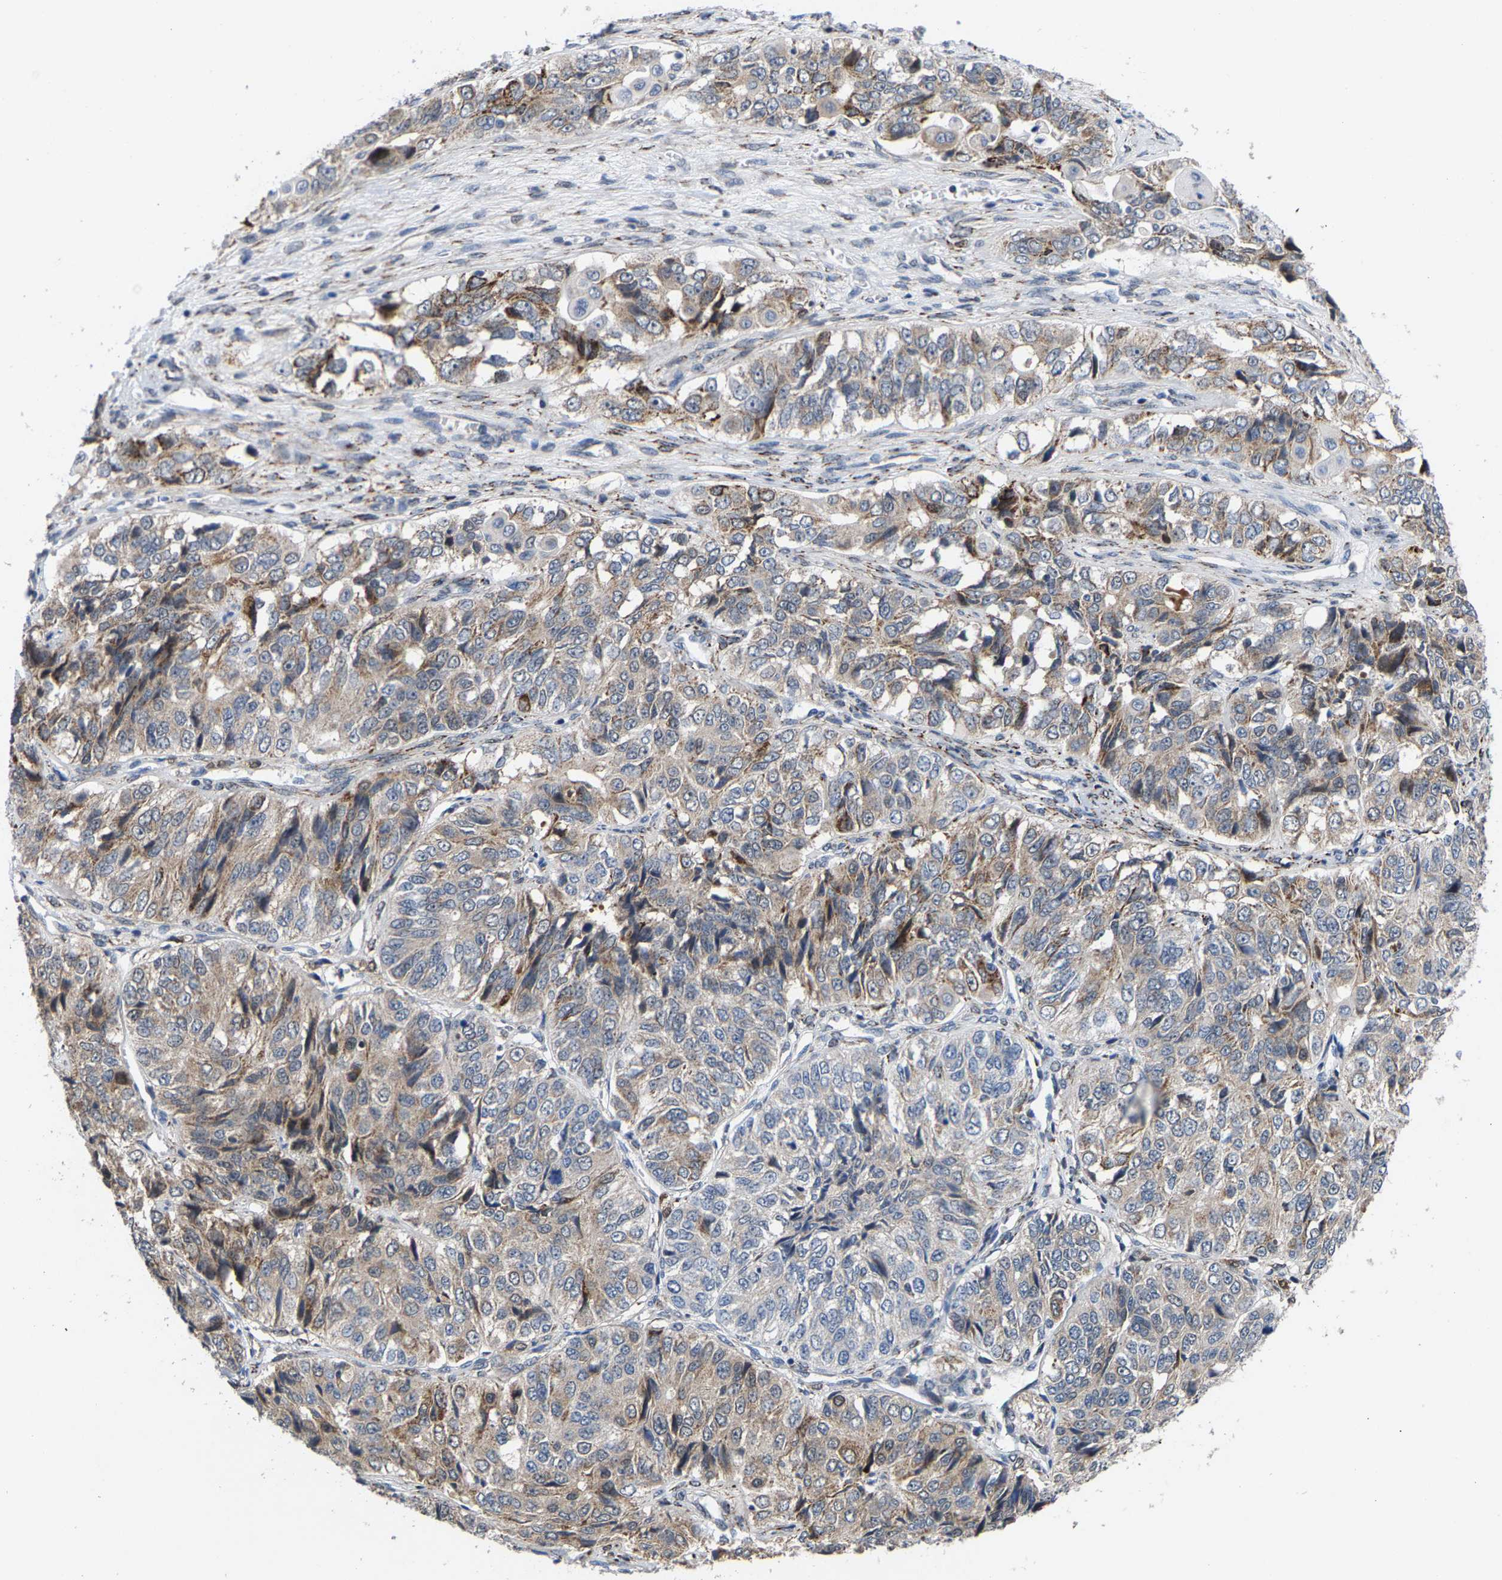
{"staining": {"intensity": "weak", "quantity": "25%-75%", "location": "cytoplasmic/membranous"}, "tissue": "ovarian cancer", "cell_type": "Tumor cells", "image_type": "cancer", "snomed": [{"axis": "morphology", "description": "Carcinoma, endometroid"}, {"axis": "topography", "description": "Ovary"}], "caption": "Immunohistochemical staining of human endometroid carcinoma (ovarian) shows weak cytoplasmic/membranous protein positivity in about 25%-75% of tumor cells.", "gene": "TDRKH", "patient": {"sex": "female", "age": 51}}